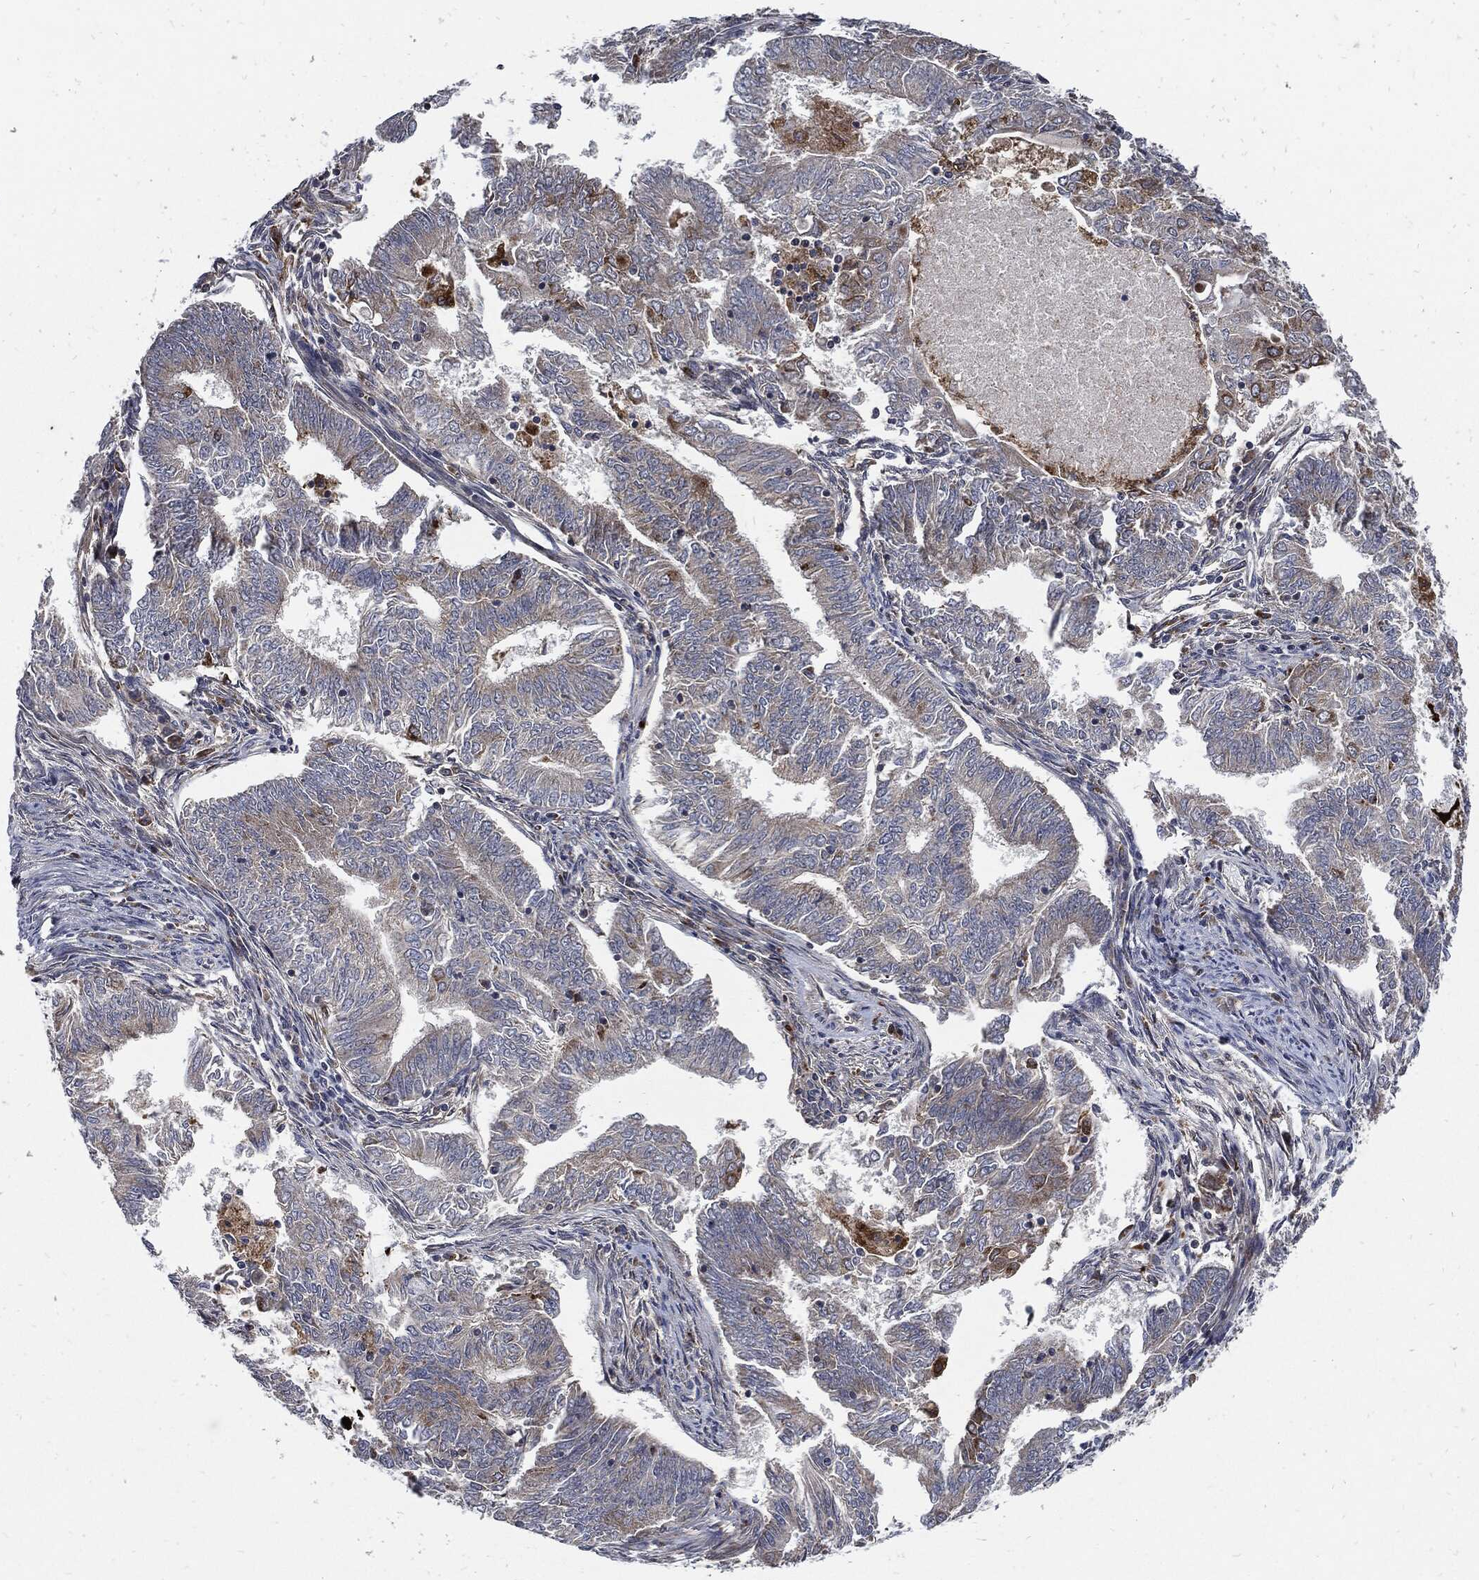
{"staining": {"intensity": "weak", "quantity": "<25%", "location": "cytoplasmic/membranous"}, "tissue": "endometrial cancer", "cell_type": "Tumor cells", "image_type": "cancer", "snomed": [{"axis": "morphology", "description": "Adenocarcinoma, NOS"}, {"axis": "topography", "description": "Endometrium"}], "caption": "The image displays no staining of tumor cells in endometrial cancer. Nuclei are stained in blue.", "gene": "SLC31A2", "patient": {"sex": "female", "age": 62}}